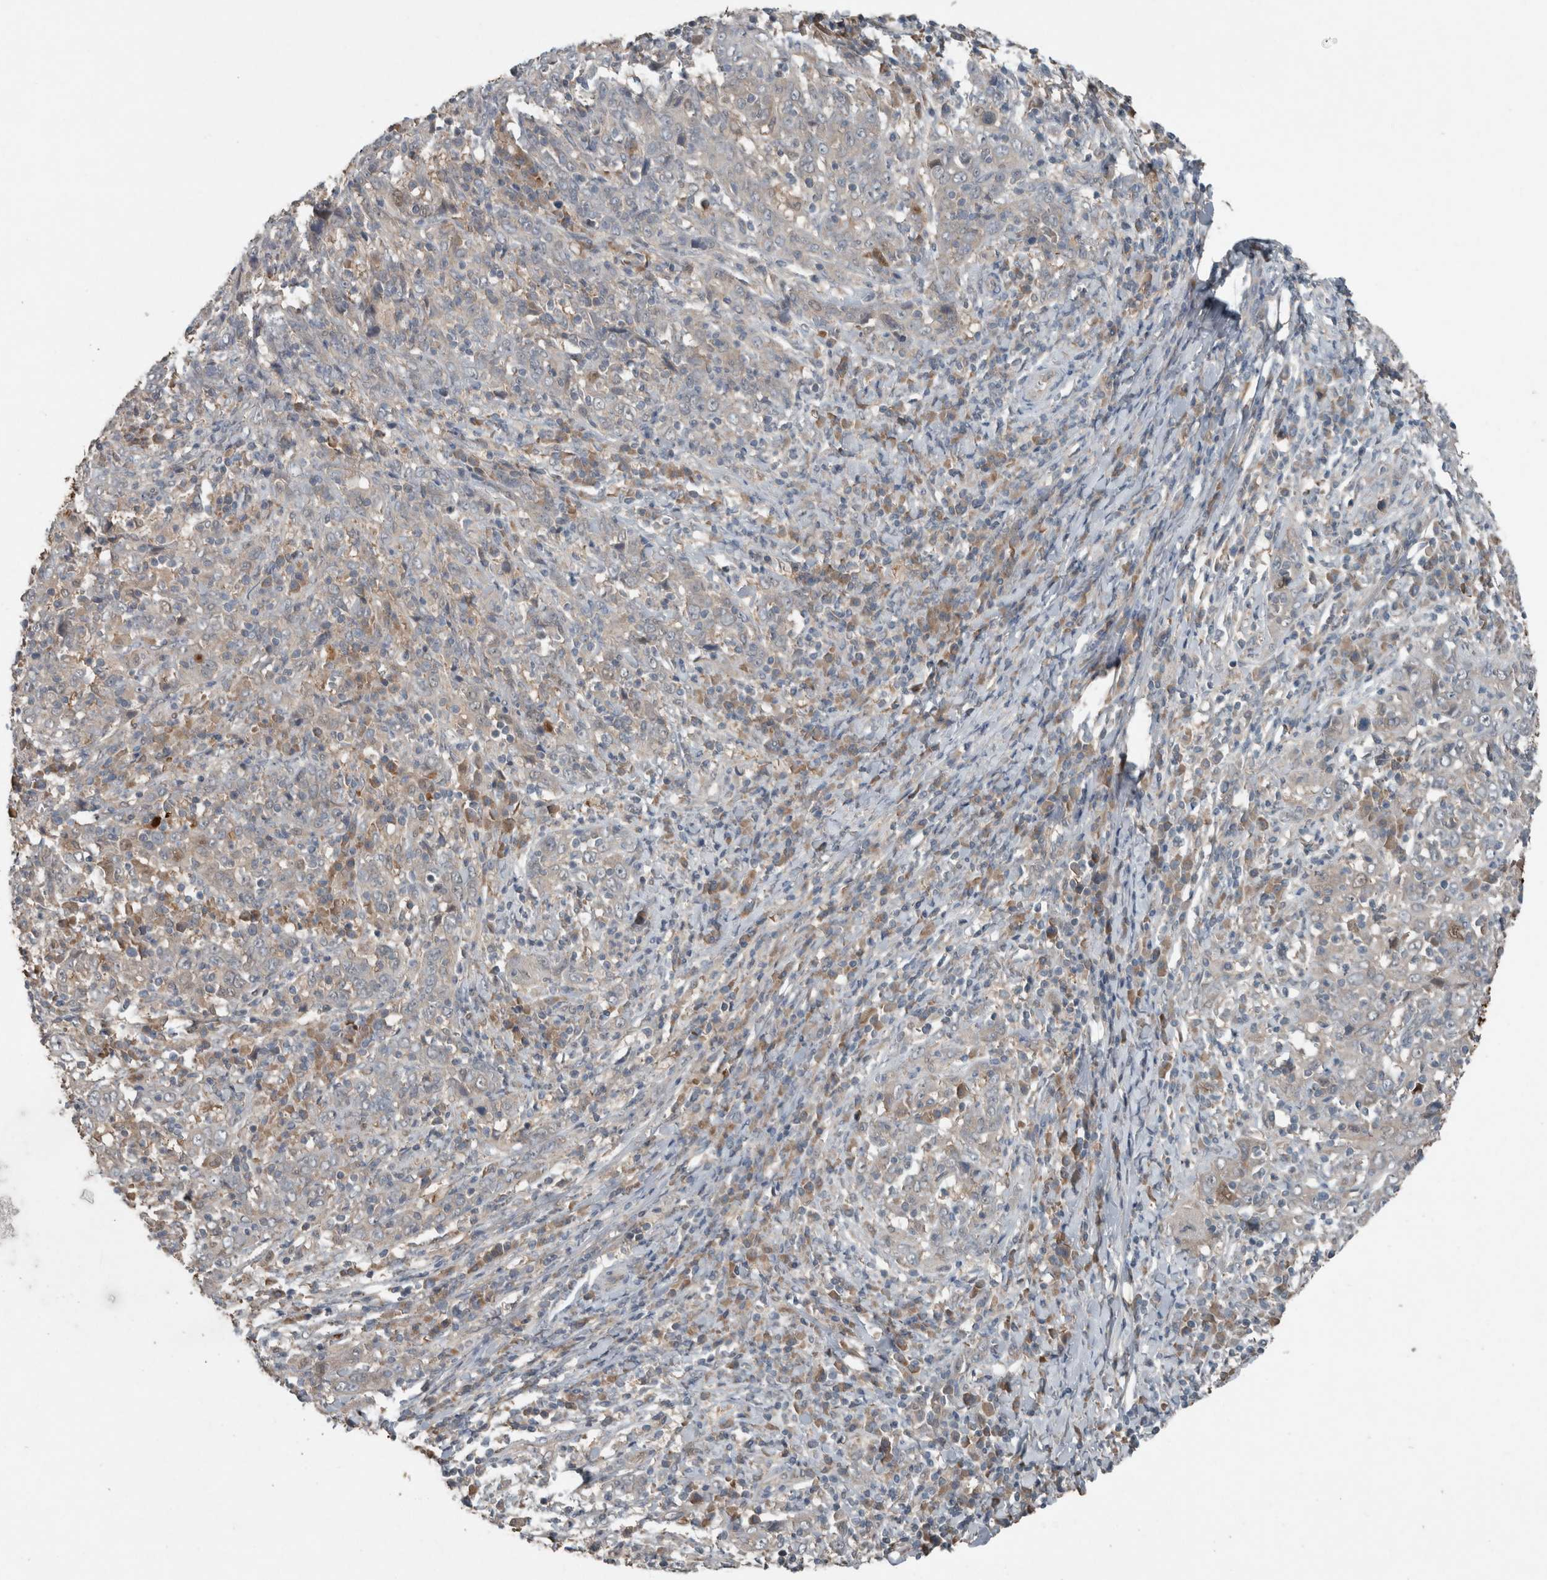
{"staining": {"intensity": "negative", "quantity": "none", "location": "none"}, "tissue": "cervical cancer", "cell_type": "Tumor cells", "image_type": "cancer", "snomed": [{"axis": "morphology", "description": "Squamous cell carcinoma, NOS"}, {"axis": "topography", "description": "Cervix"}], "caption": "Human cervical cancer stained for a protein using immunohistochemistry reveals no positivity in tumor cells.", "gene": "KNTC1", "patient": {"sex": "female", "age": 46}}